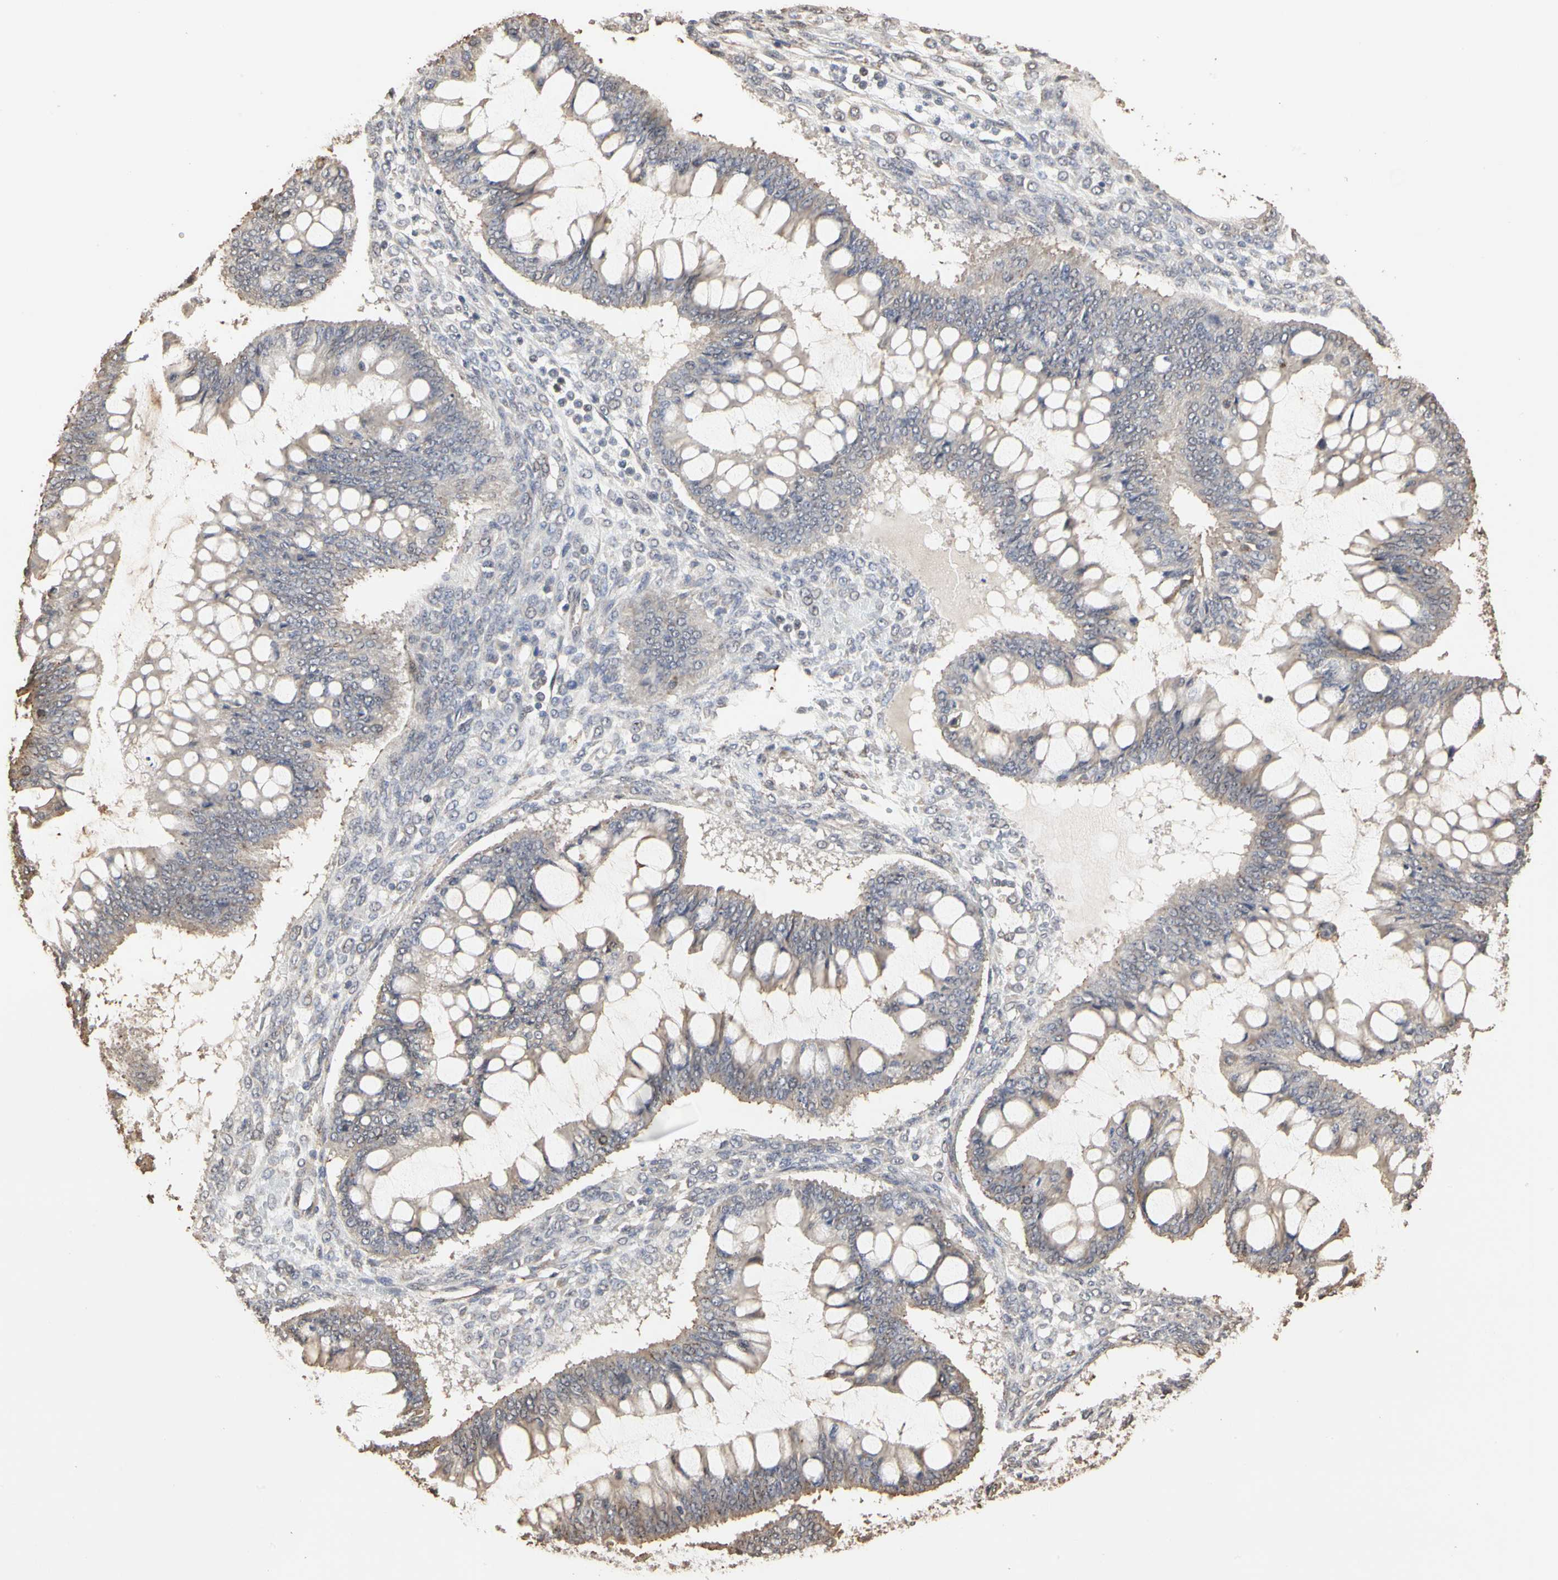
{"staining": {"intensity": "weak", "quantity": ">75%", "location": "cytoplasmic/membranous"}, "tissue": "ovarian cancer", "cell_type": "Tumor cells", "image_type": "cancer", "snomed": [{"axis": "morphology", "description": "Cystadenocarcinoma, mucinous, NOS"}, {"axis": "topography", "description": "Ovary"}], "caption": "Protein expression analysis of ovarian mucinous cystadenocarcinoma exhibits weak cytoplasmic/membranous staining in approximately >75% of tumor cells.", "gene": "TAOK1", "patient": {"sex": "female", "age": 73}}